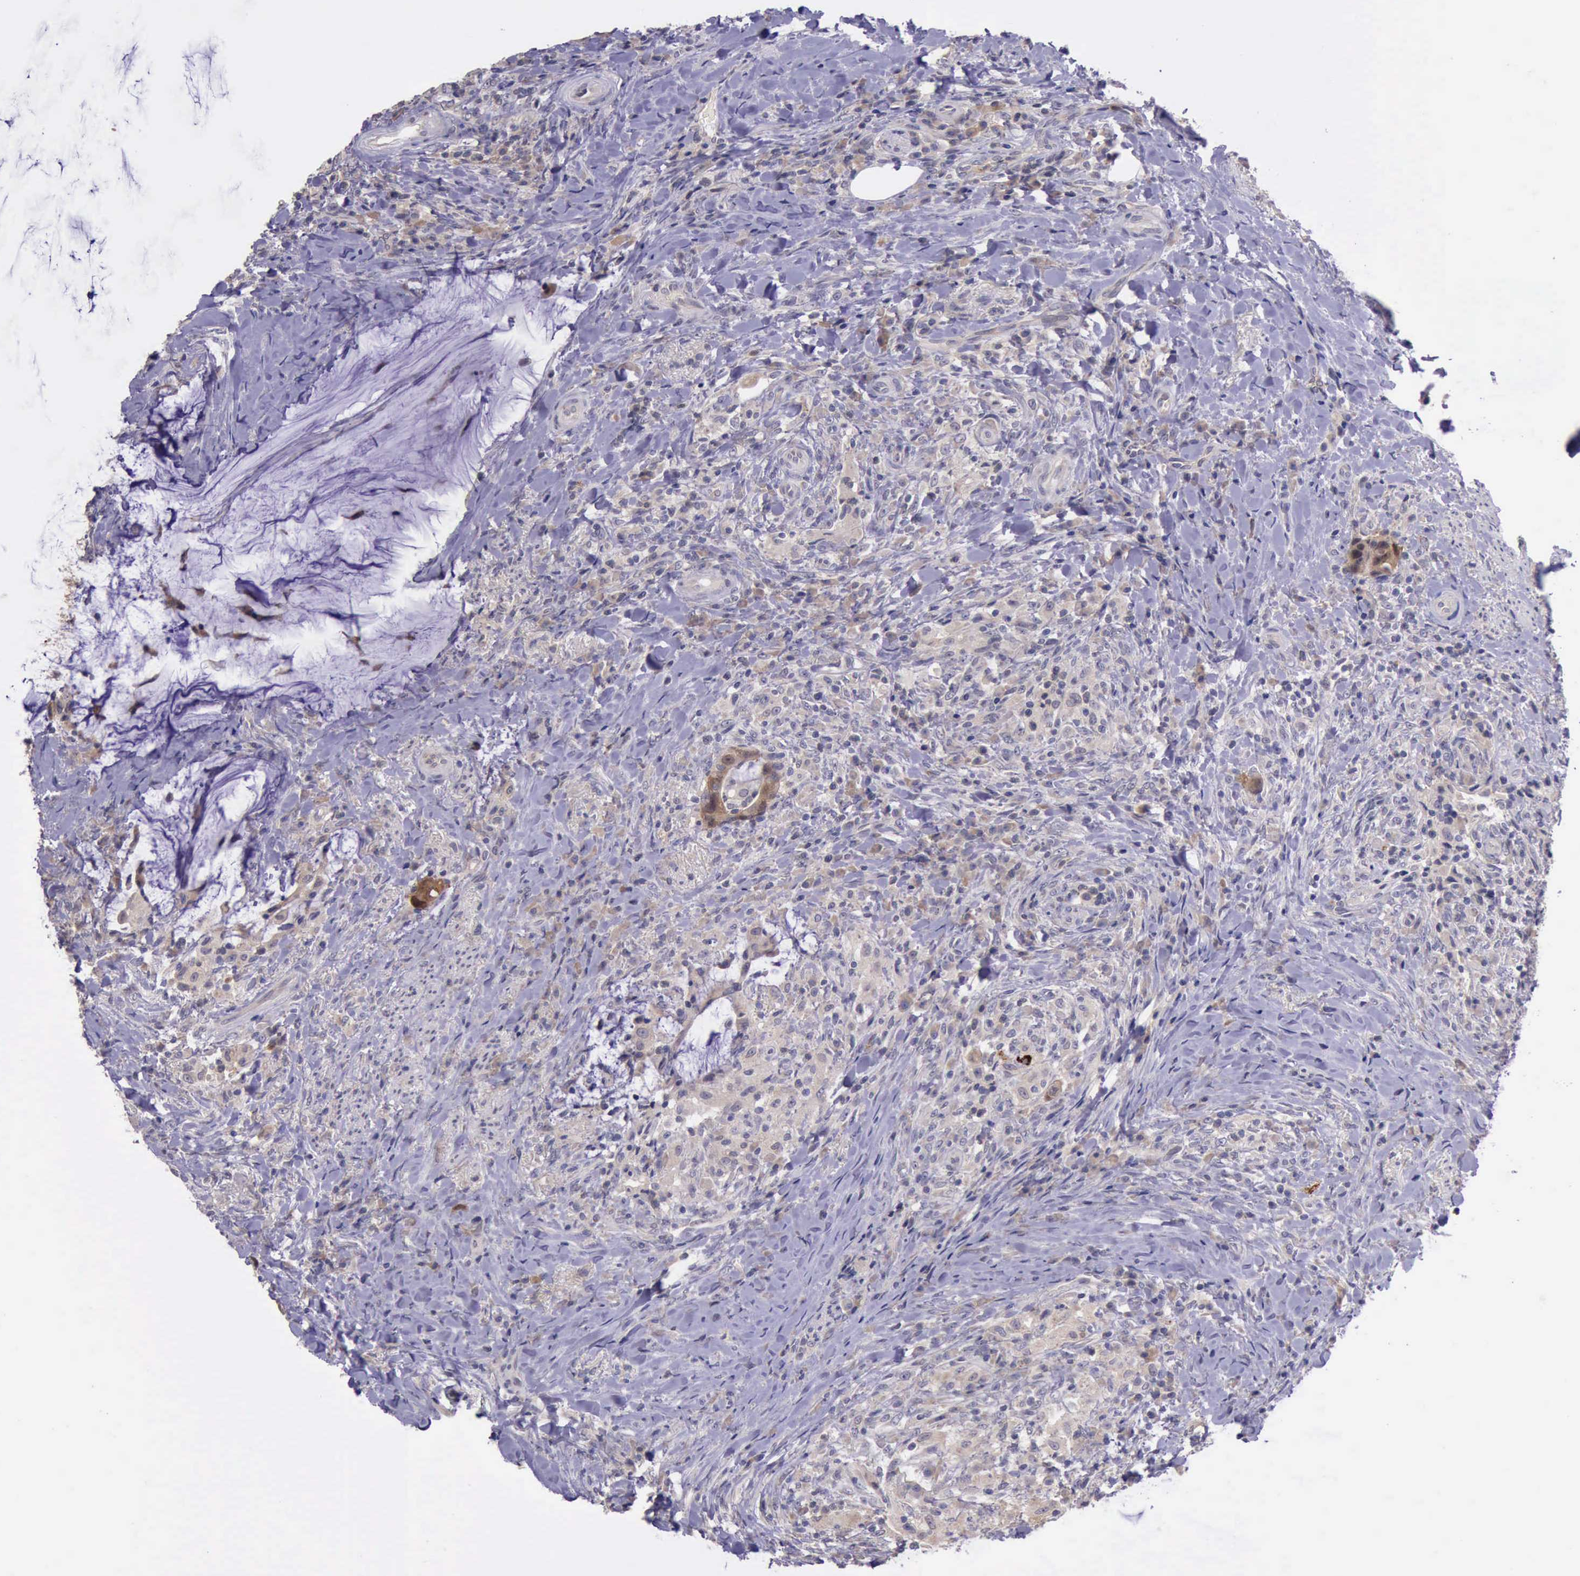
{"staining": {"intensity": "moderate", "quantity": ">75%", "location": "cytoplasmic/membranous"}, "tissue": "colorectal cancer", "cell_type": "Tumor cells", "image_type": "cancer", "snomed": [{"axis": "morphology", "description": "Adenocarcinoma, NOS"}, {"axis": "topography", "description": "Rectum"}], "caption": "Protein staining of colorectal cancer (adenocarcinoma) tissue reveals moderate cytoplasmic/membranous staining in approximately >75% of tumor cells.", "gene": "PLEK2", "patient": {"sex": "female", "age": 71}}